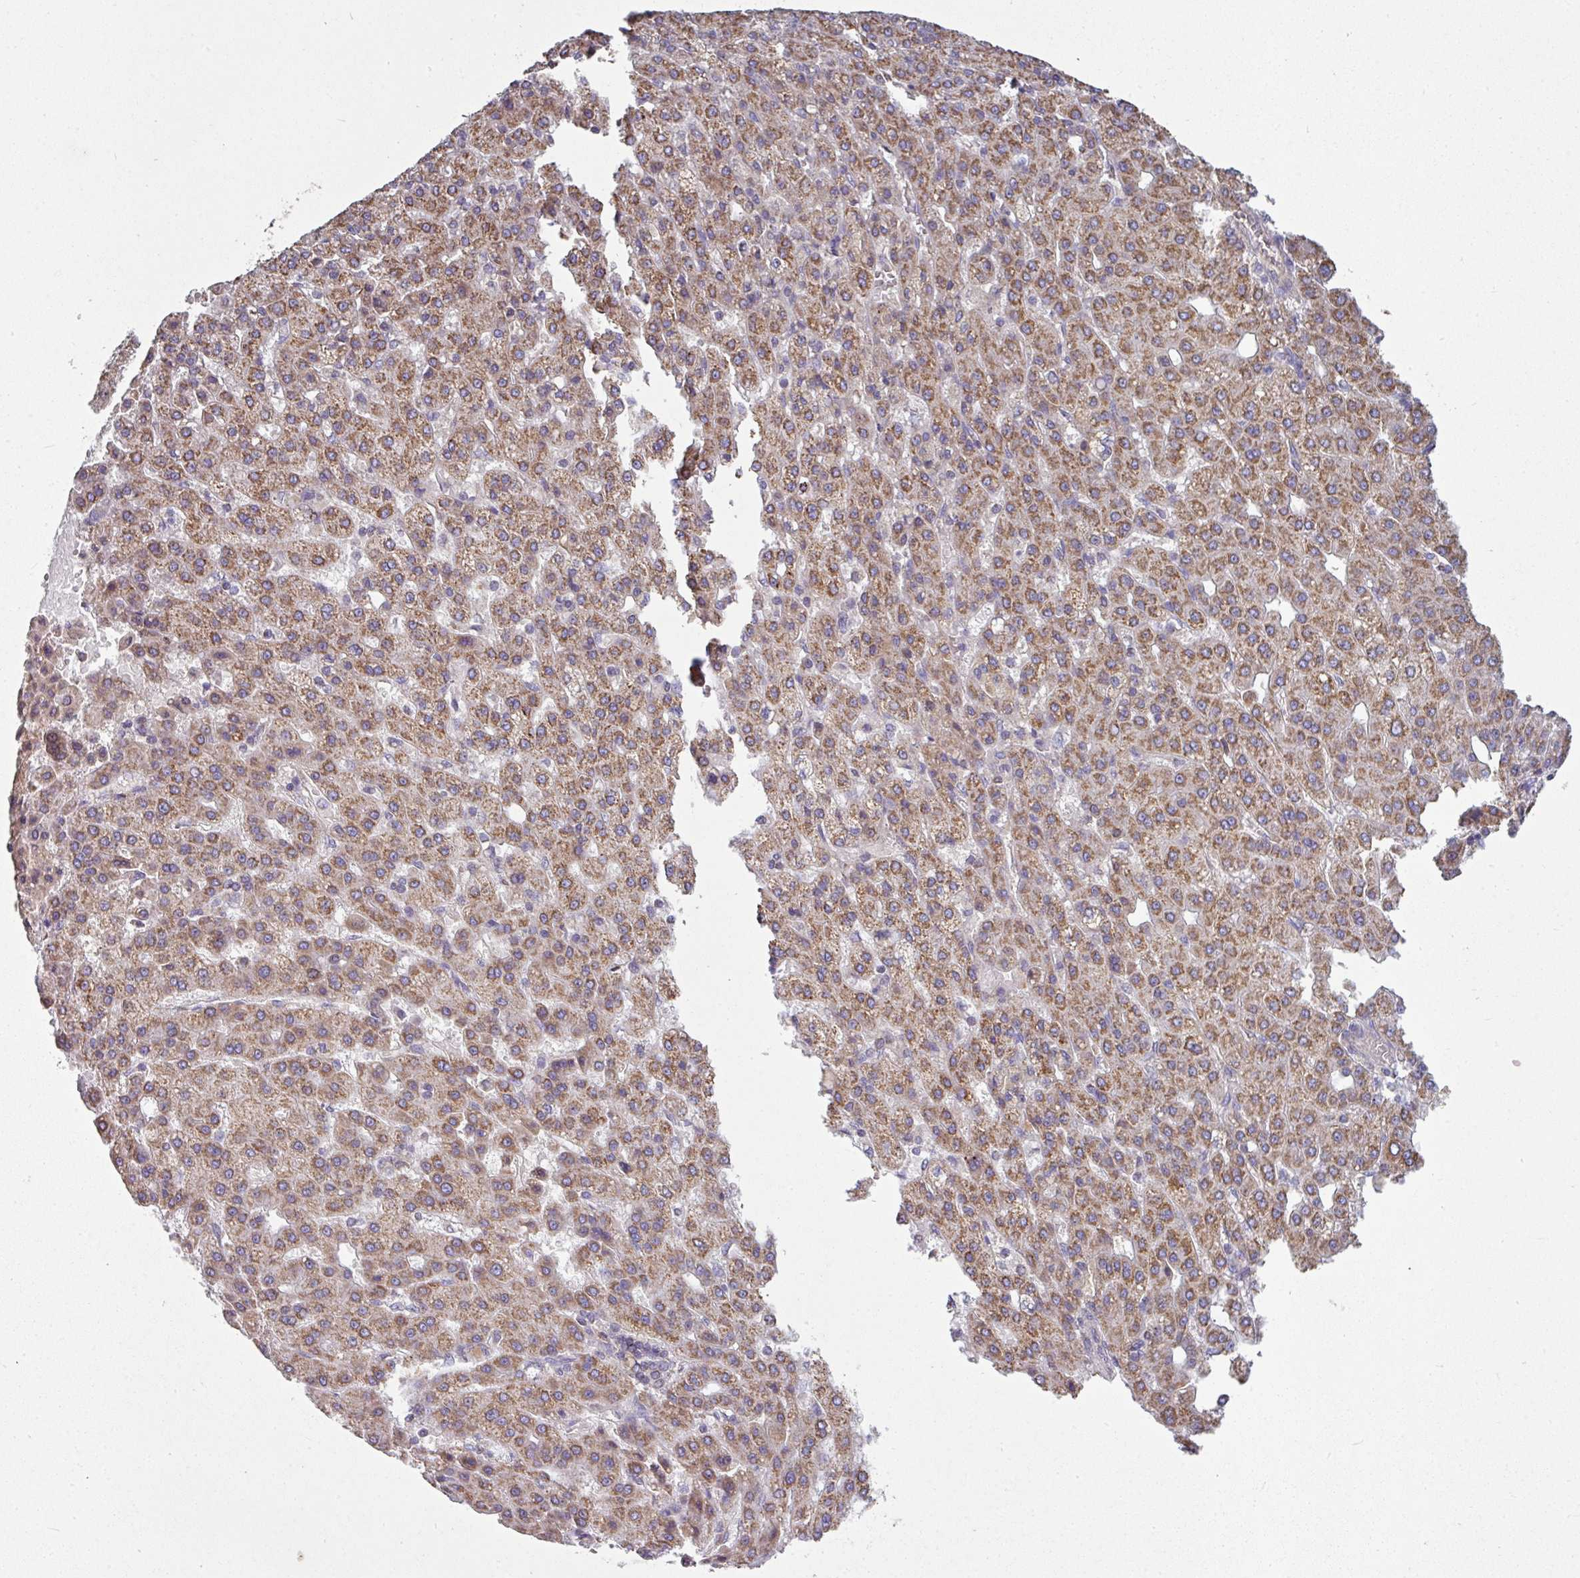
{"staining": {"intensity": "moderate", "quantity": ">75%", "location": "cytoplasmic/membranous"}, "tissue": "liver cancer", "cell_type": "Tumor cells", "image_type": "cancer", "snomed": [{"axis": "morphology", "description": "Carcinoma, Hepatocellular, NOS"}, {"axis": "topography", "description": "Liver"}], "caption": "This photomicrograph reveals IHC staining of human liver cancer, with medium moderate cytoplasmic/membranous expression in about >75% of tumor cells.", "gene": "LRRC9", "patient": {"sex": "male", "age": 65}}